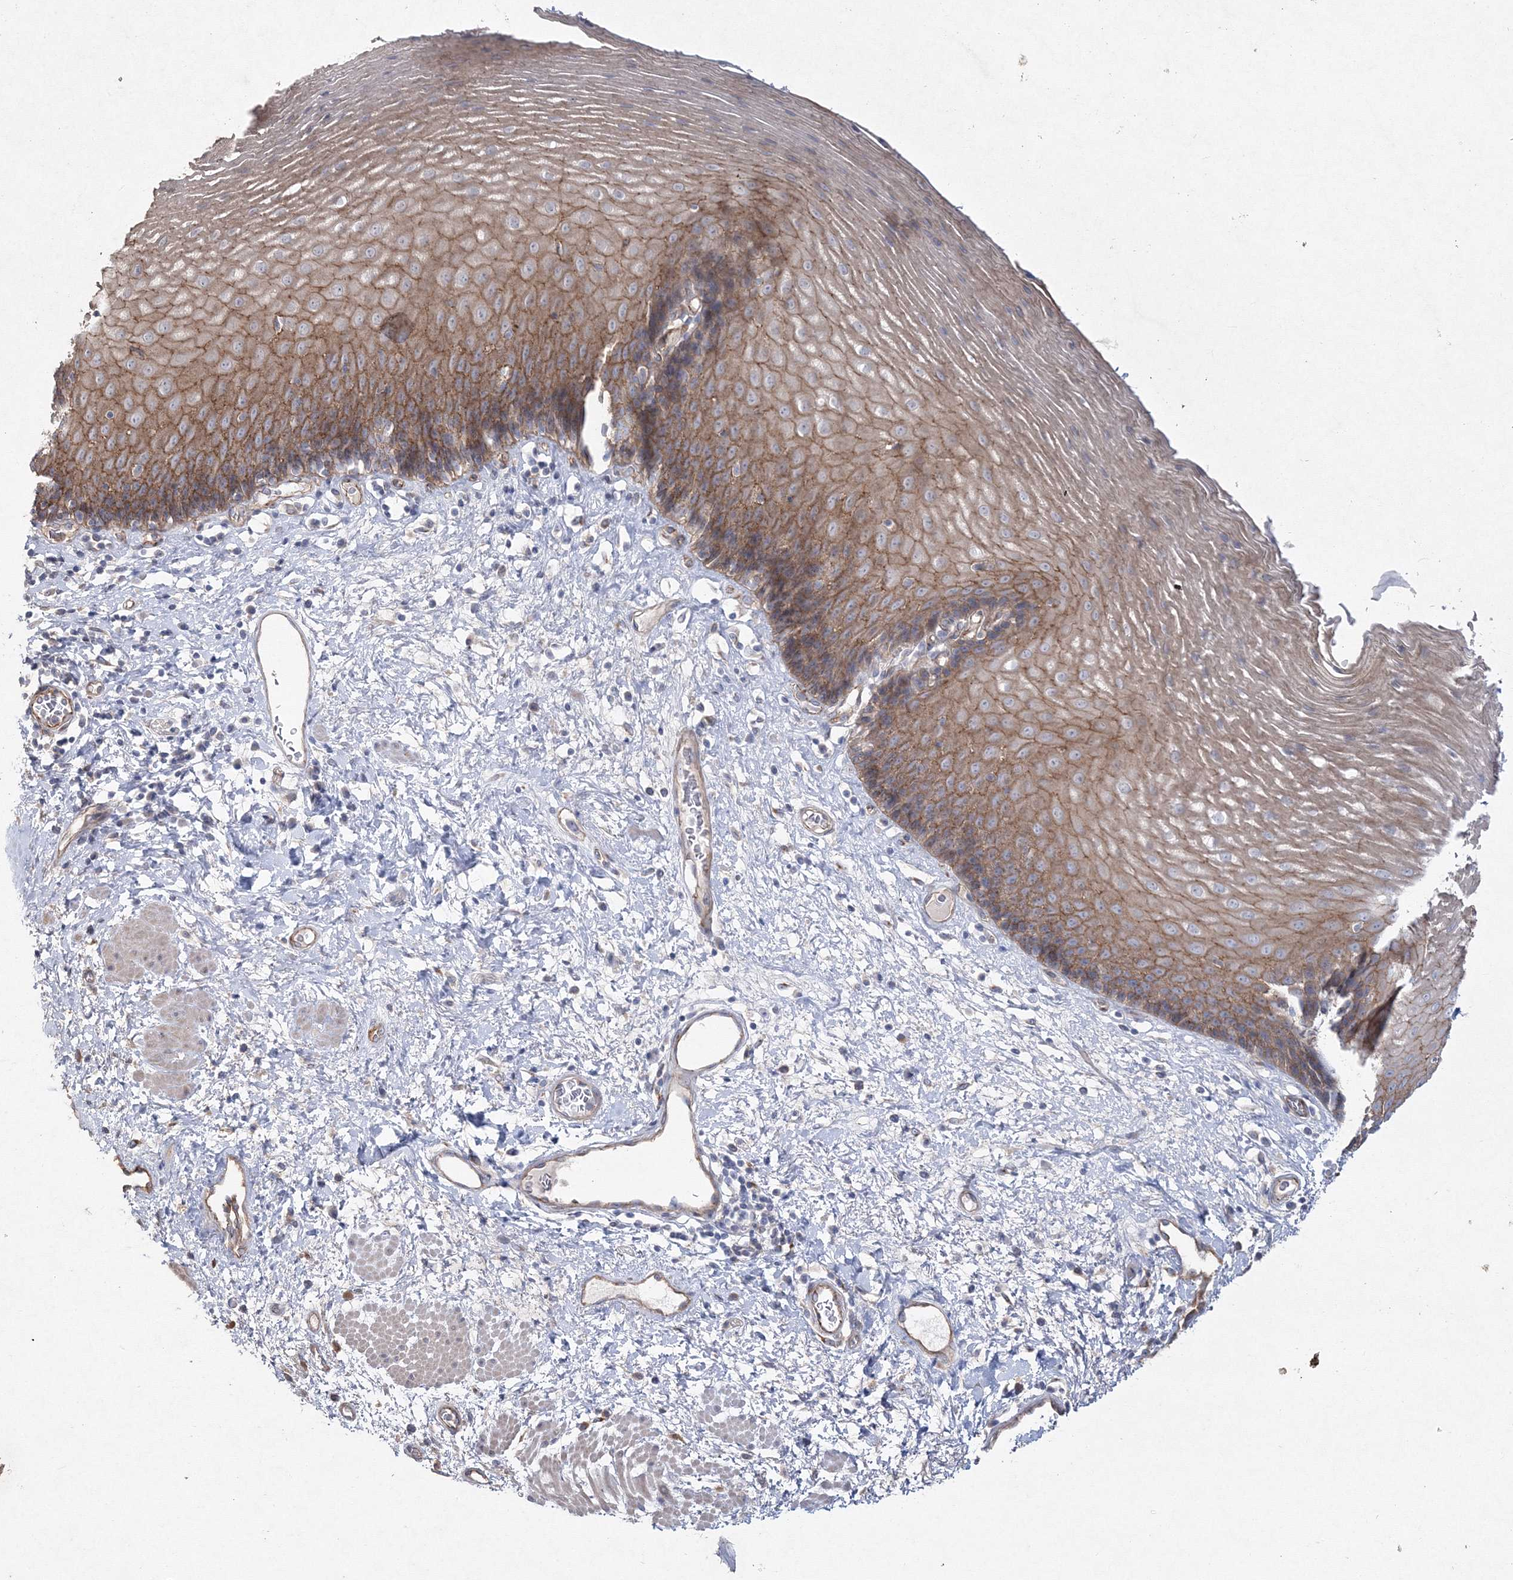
{"staining": {"intensity": "moderate", "quantity": ">75%", "location": "cytoplasmic/membranous"}, "tissue": "esophagus", "cell_type": "Squamous epithelial cells", "image_type": "normal", "snomed": [{"axis": "morphology", "description": "Normal tissue, NOS"}, {"axis": "morphology", "description": "Adenocarcinoma, NOS"}, {"axis": "topography", "description": "Esophagus"}], "caption": "Immunohistochemistry (IHC) image of unremarkable esophagus: human esophagus stained using immunohistochemistry (IHC) reveals medium levels of moderate protein expression localized specifically in the cytoplasmic/membranous of squamous epithelial cells, appearing as a cytoplasmic/membranous brown color.", "gene": "NAA40", "patient": {"sex": "male", "age": 62}}